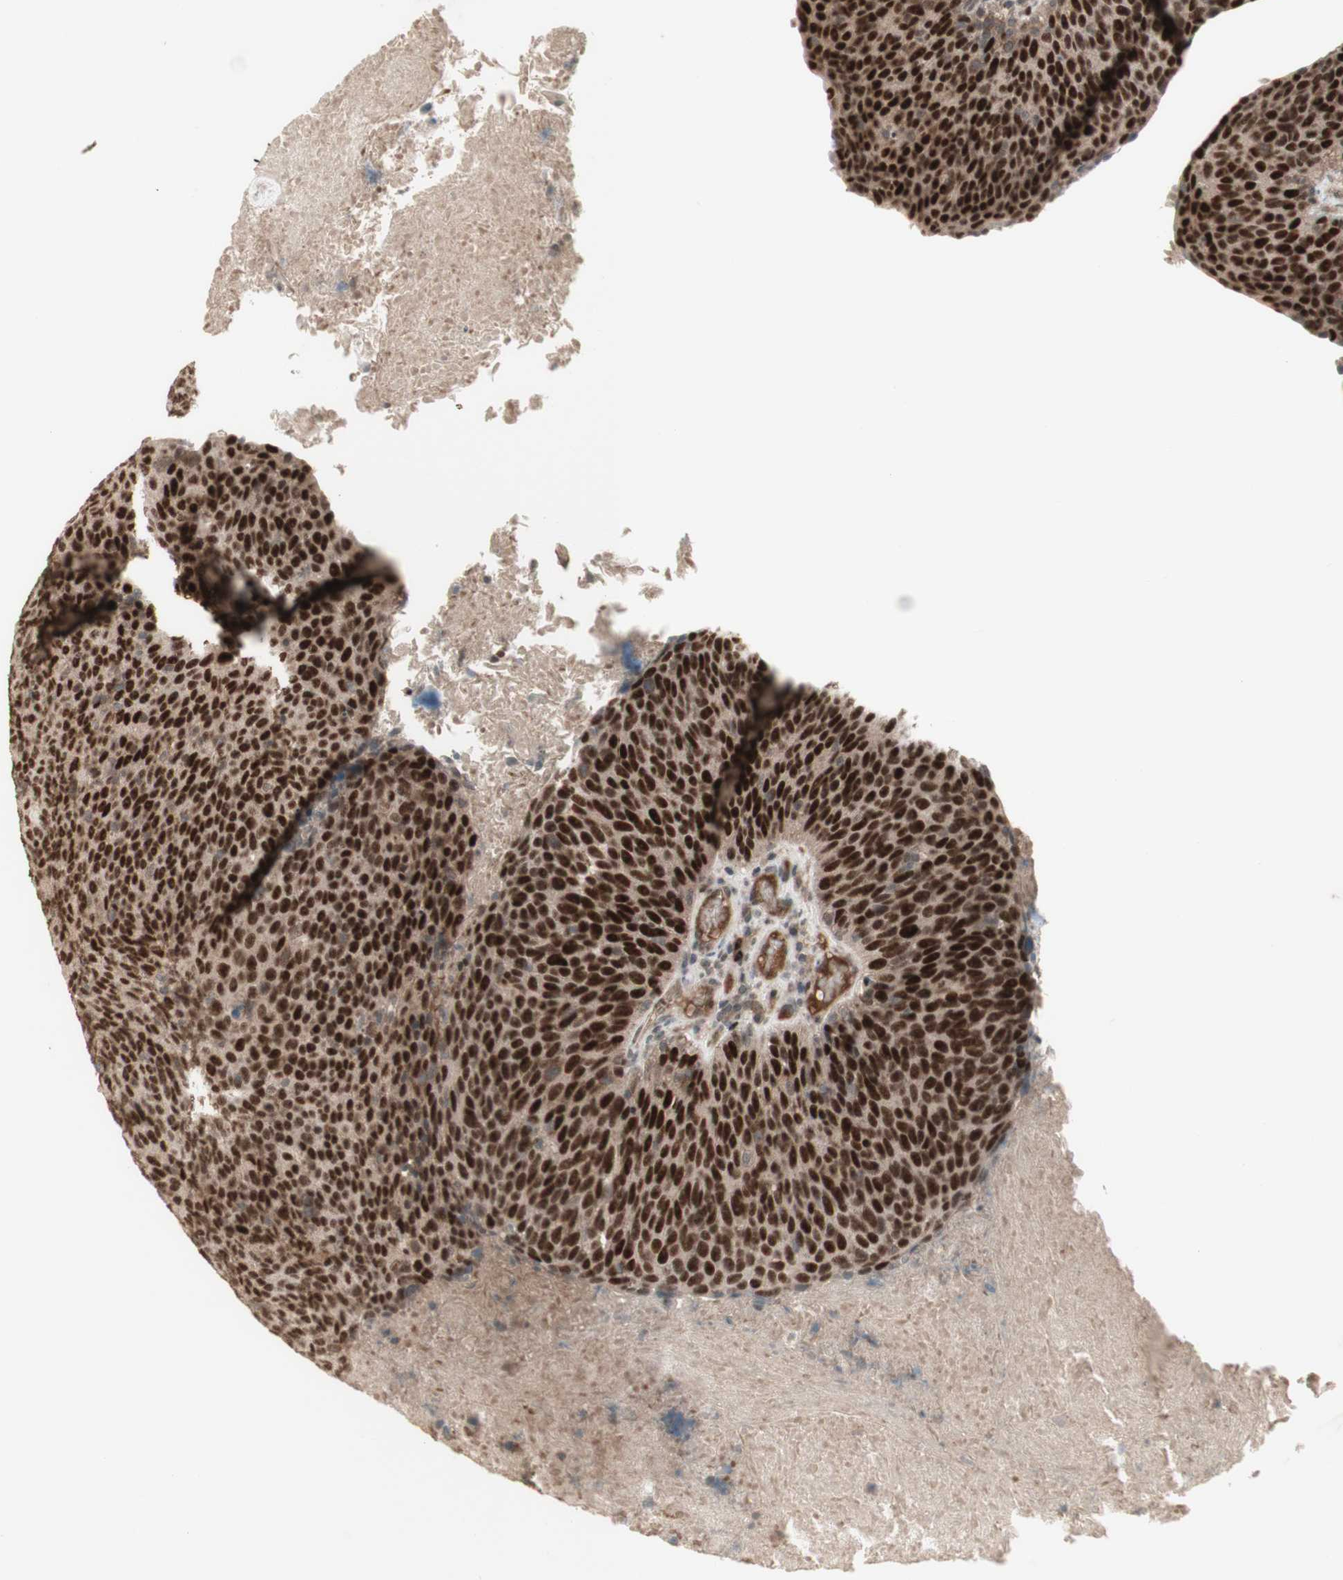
{"staining": {"intensity": "strong", "quantity": ">75%", "location": "cytoplasmic/membranous,nuclear"}, "tissue": "head and neck cancer", "cell_type": "Tumor cells", "image_type": "cancer", "snomed": [{"axis": "morphology", "description": "Squamous cell carcinoma, NOS"}, {"axis": "morphology", "description": "Squamous cell carcinoma, metastatic, NOS"}, {"axis": "topography", "description": "Lymph node"}, {"axis": "topography", "description": "Head-Neck"}], "caption": "IHC image of human head and neck metastatic squamous cell carcinoma stained for a protein (brown), which demonstrates high levels of strong cytoplasmic/membranous and nuclear positivity in about >75% of tumor cells.", "gene": "MSH6", "patient": {"sex": "male", "age": 62}}